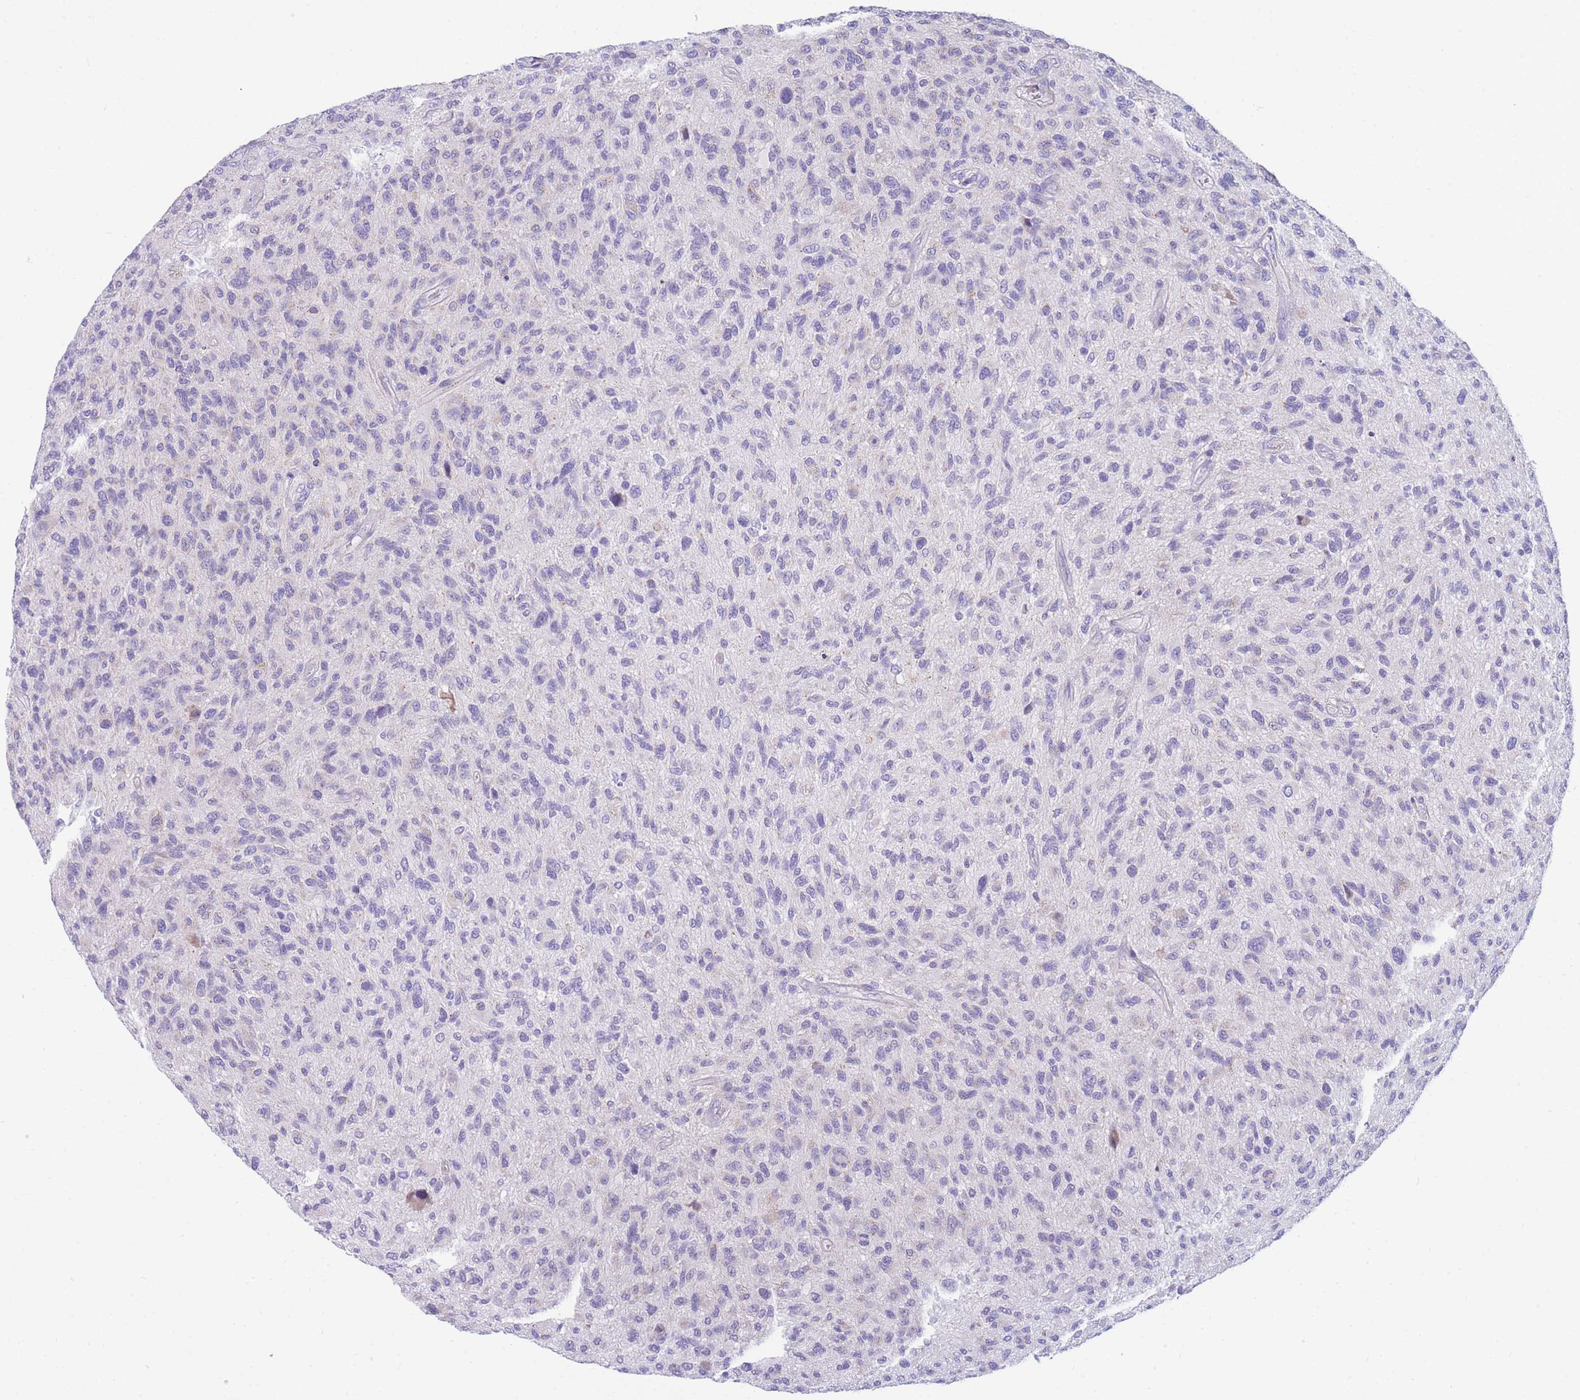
{"staining": {"intensity": "negative", "quantity": "none", "location": "none"}, "tissue": "glioma", "cell_type": "Tumor cells", "image_type": "cancer", "snomed": [{"axis": "morphology", "description": "Glioma, malignant, High grade"}, {"axis": "topography", "description": "Brain"}], "caption": "Tumor cells are negative for brown protein staining in glioma.", "gene": "DHRS11", "patient": {"sex": "male", "age": 47}}